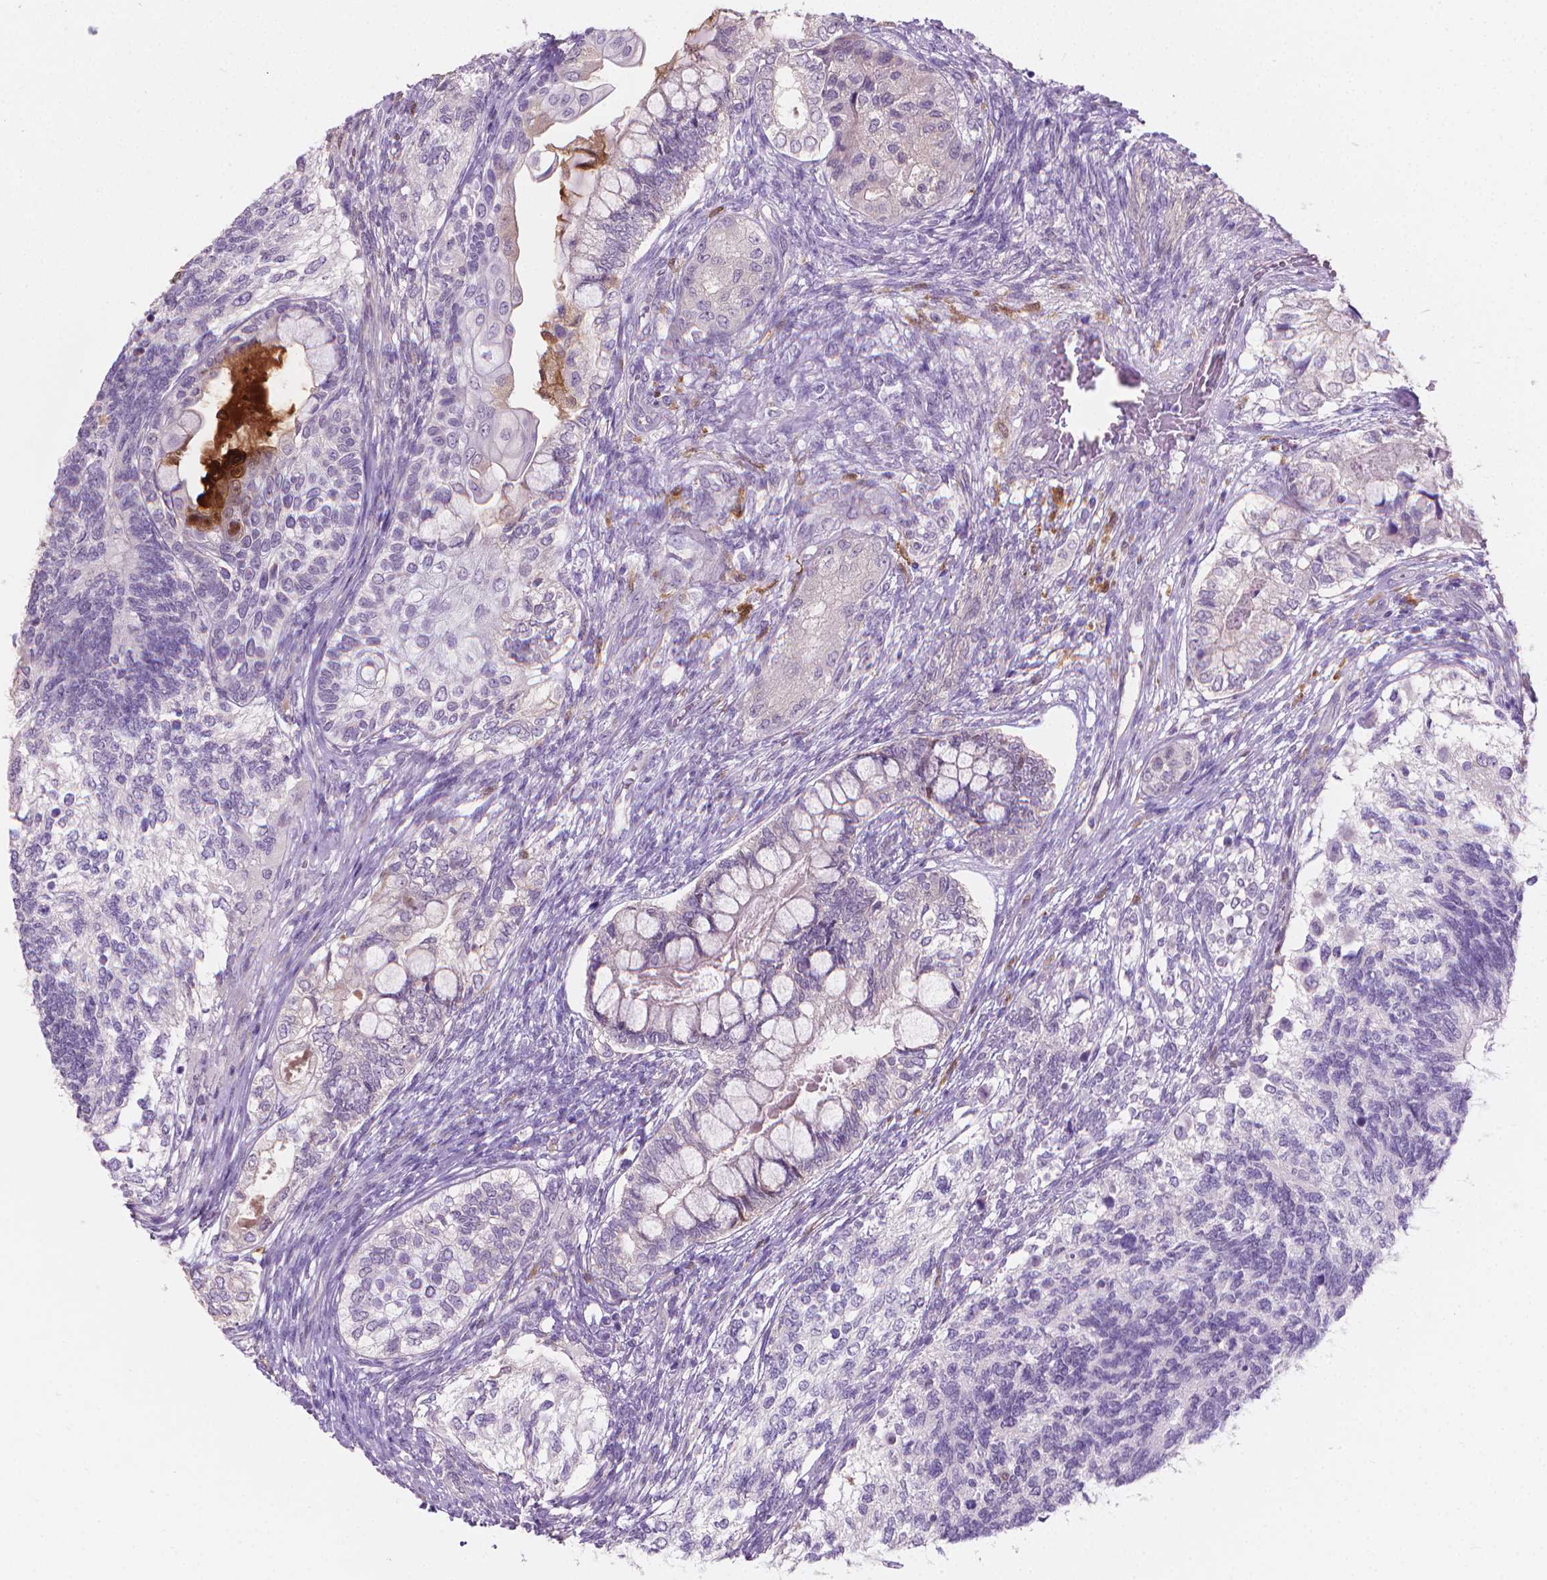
{"staining": {"intensity": "negative", "quantity": "none", "location": "none"}, "tissue": "testis cancer", "cell_type": "Tumor cells", "image_type": "cancer", "snomed": [{"axis": "morphology", "description": "Seminoma, NOS"}, {"axis": "morphology", "description": "Carcinoma, Embryonal, NOS"}, {"axis": "topography", "description": "Testis"}], "caption": "IHC micrograph of neoplastic tissue: human embryonal carcinoma (testis) stained with DAB (3,3'-diaminobenzidine) displays no significant protein positivity in tumor cells. (Brightfield microscopy of DAB (3,3'-diaminobenzidine) immunohistochemistry (IHC) at high magnification).", "gene": "GSDMA", "patient": {"sex": "male", "age": 41}}